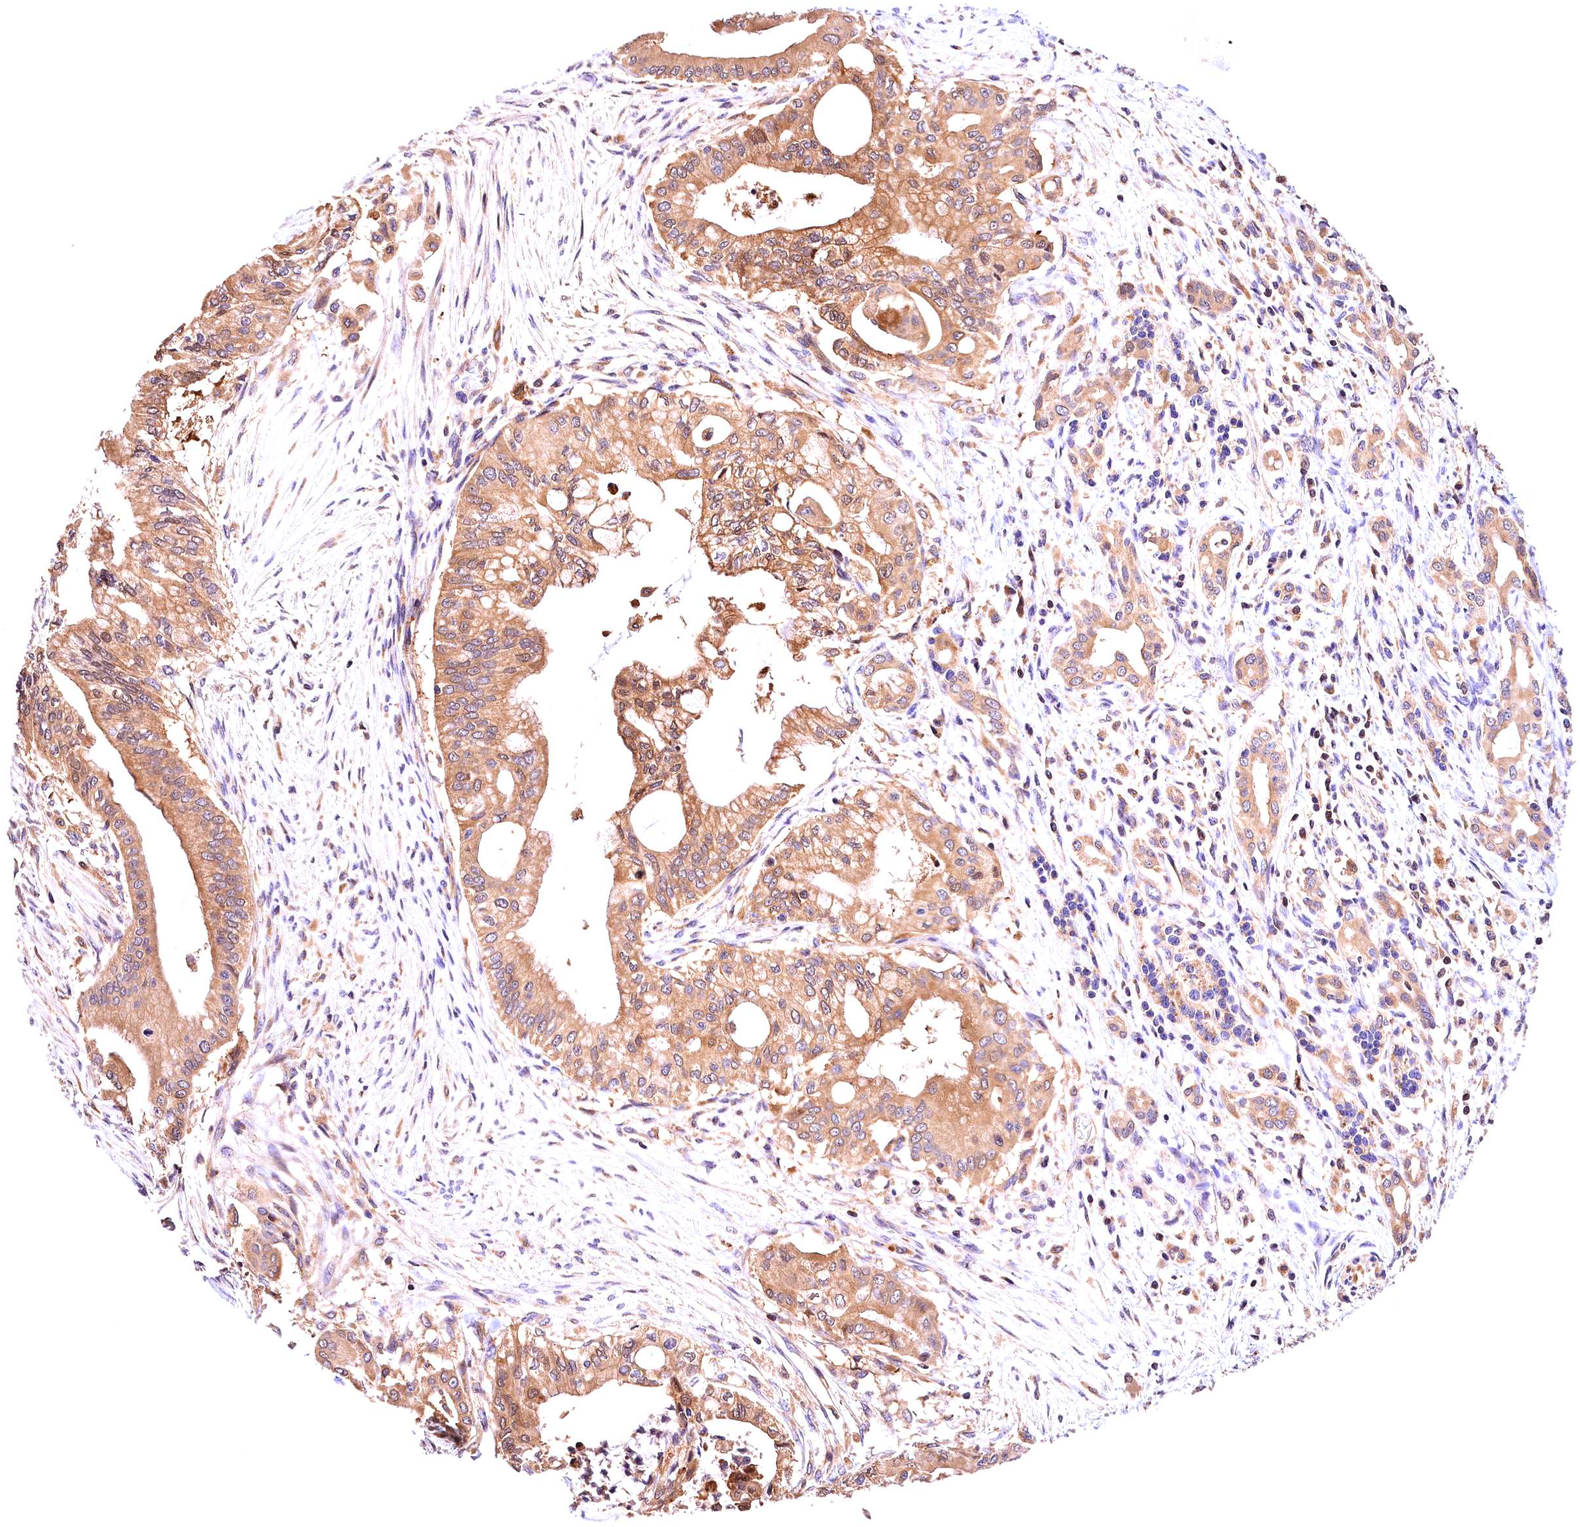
{"staining": {"intensity": "moderate", "quantity": ">75%", "location": "cytoplasmic/membranous"}, "tissue": "pancreatic cancer", "cell_type": "Tumor cells", "image_type": "cancer", "snomed": [{"axis": "morphology", "description": "Adenocarcinoma, NOS"}, {"axis": "topography", "description": "Pancreas"}], "caption": "Adenocarcinoma (pancreatic) stained with a protein marker exhibits moderate staining in tumor cells.", "gene": "KPTN", "patient": {"sex": "male", "age": 46}}